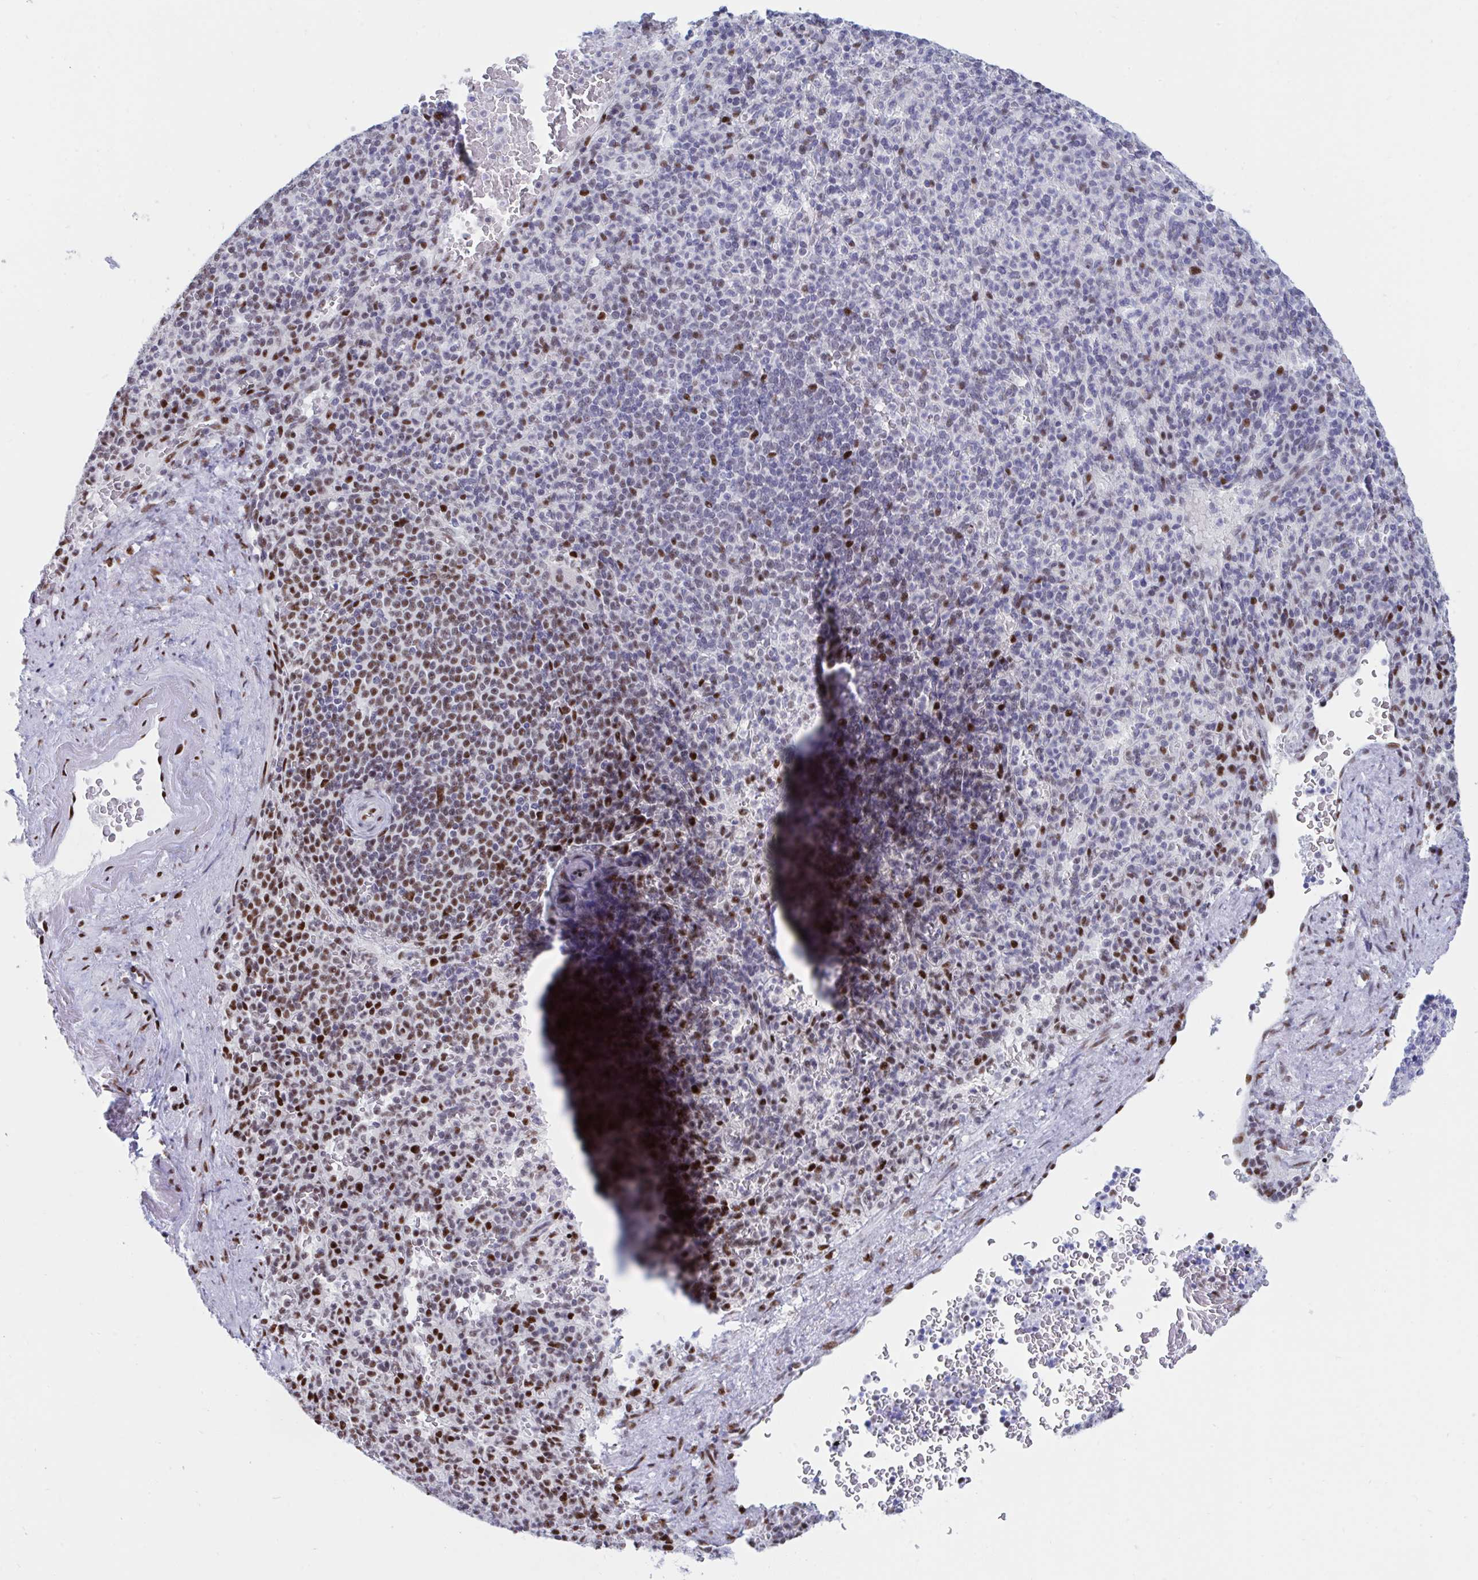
{"staining": {"intensity": "strong", "quantity": "25%-75%", "location": "nuclear"}, "tissue": "spleen", "cell_type": "Cells in red pulp", "image_type": "normal", "snomed": [{"axis": "morphology", "description": "Normal tissue, NOS"}, {"axis": "topography", "description": "Spleen"}], "caption": "Strong nuclear positivity for a protein is seen in approximately 25%-75% of cells in red pulp of unremarkable spleen using IHC.", "gene": "IKZF2", "patient": {"sex": "female", "age": 74}}